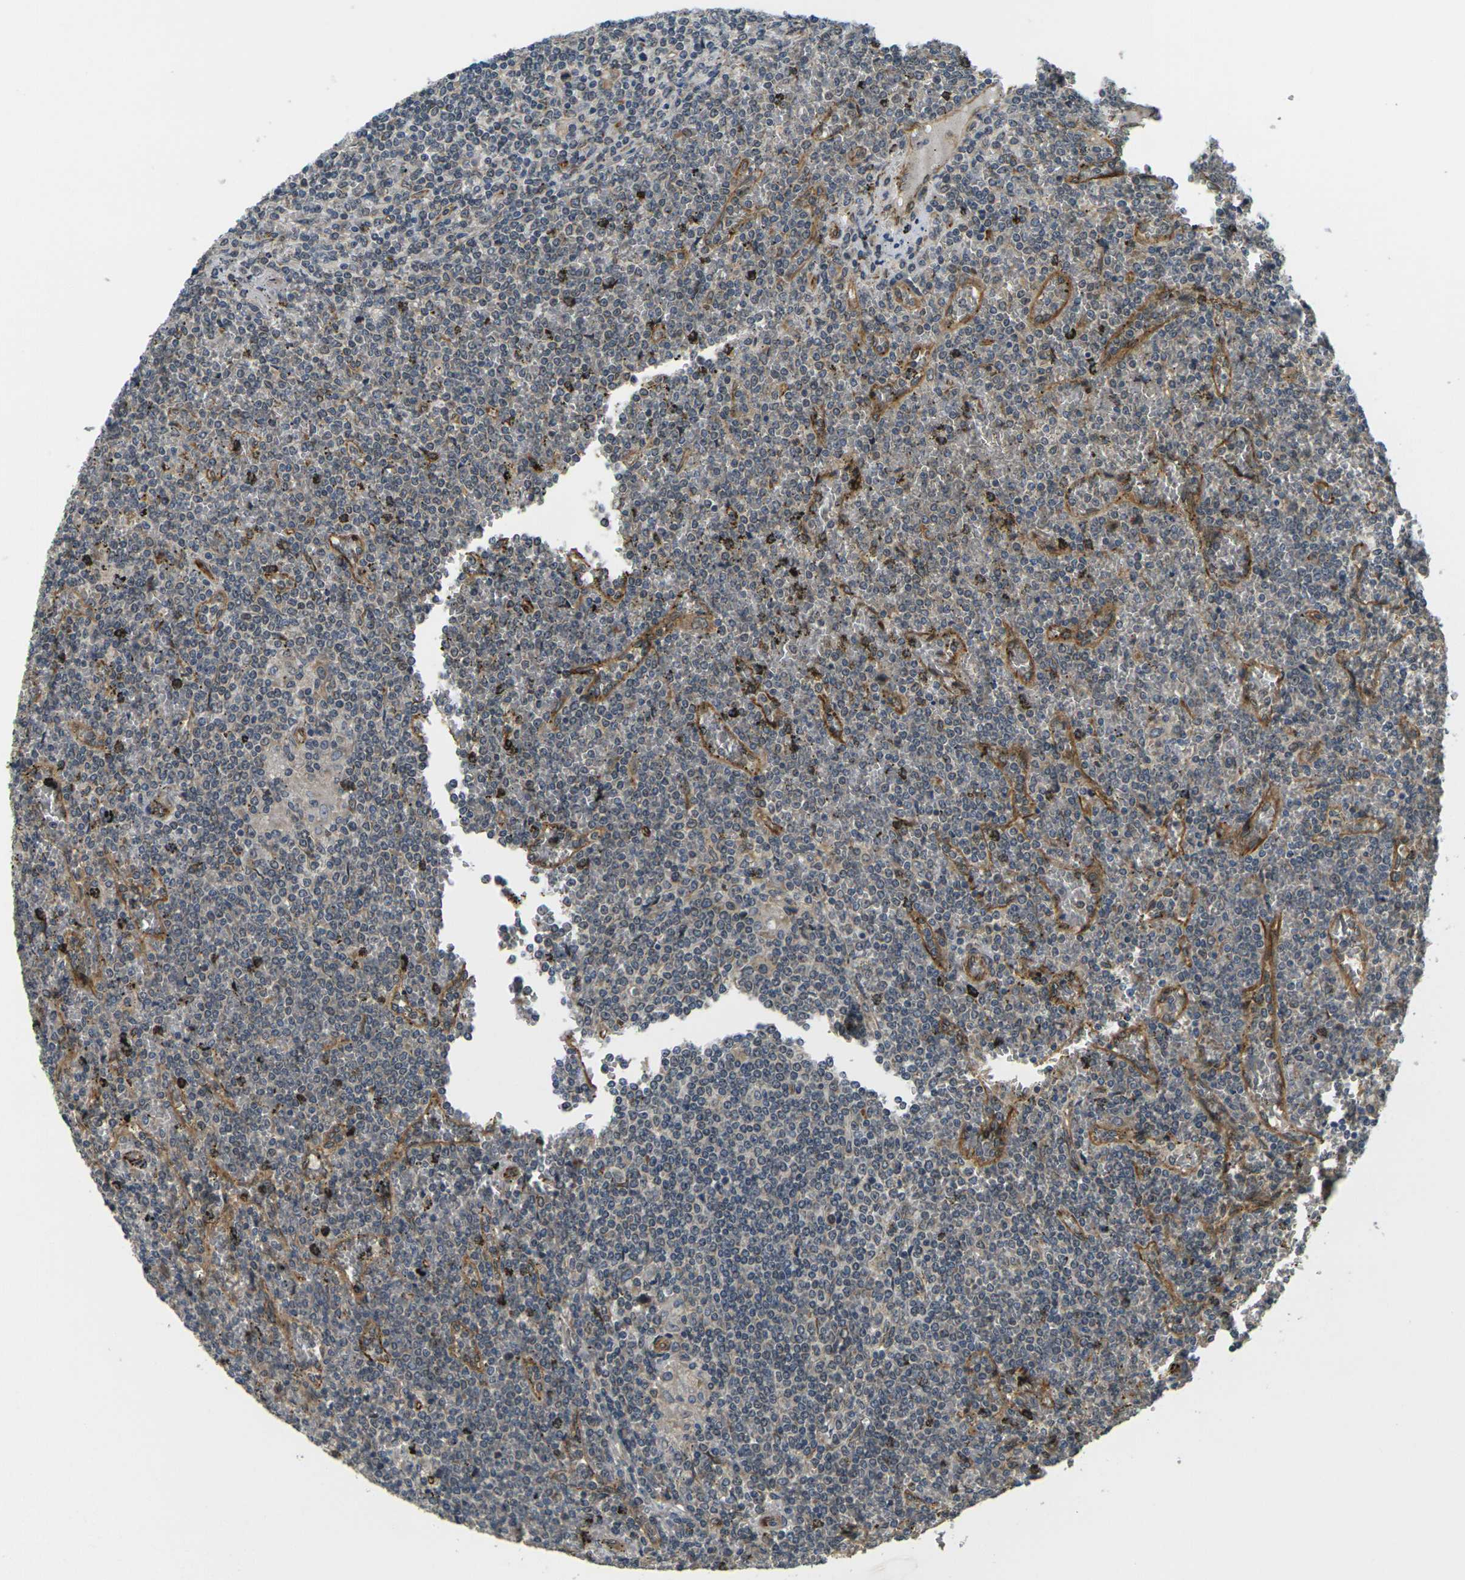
{"staining": {"intensity": "weak", "quantity": "<25%", "location": "cytoplasmic/membranous"}, "tissue": "lymphoma", "cell_type": "Tumor cells", "image_type": "cancer", "snomed": [{"axis": "morphology", "description": "Malignant lymphoma, non-Hodgkin's type, Low grade"}, {"axis": "topography", "description": "Spleen"}], "caption": "Immunohistochemistry of human lymphoma demonstrates no staining in tumor cells. (DAB IHC visualized using brightfield microscopy, high magnification).", "gene": "FUT11", "patient": {"sex": "female", "age": 19}}